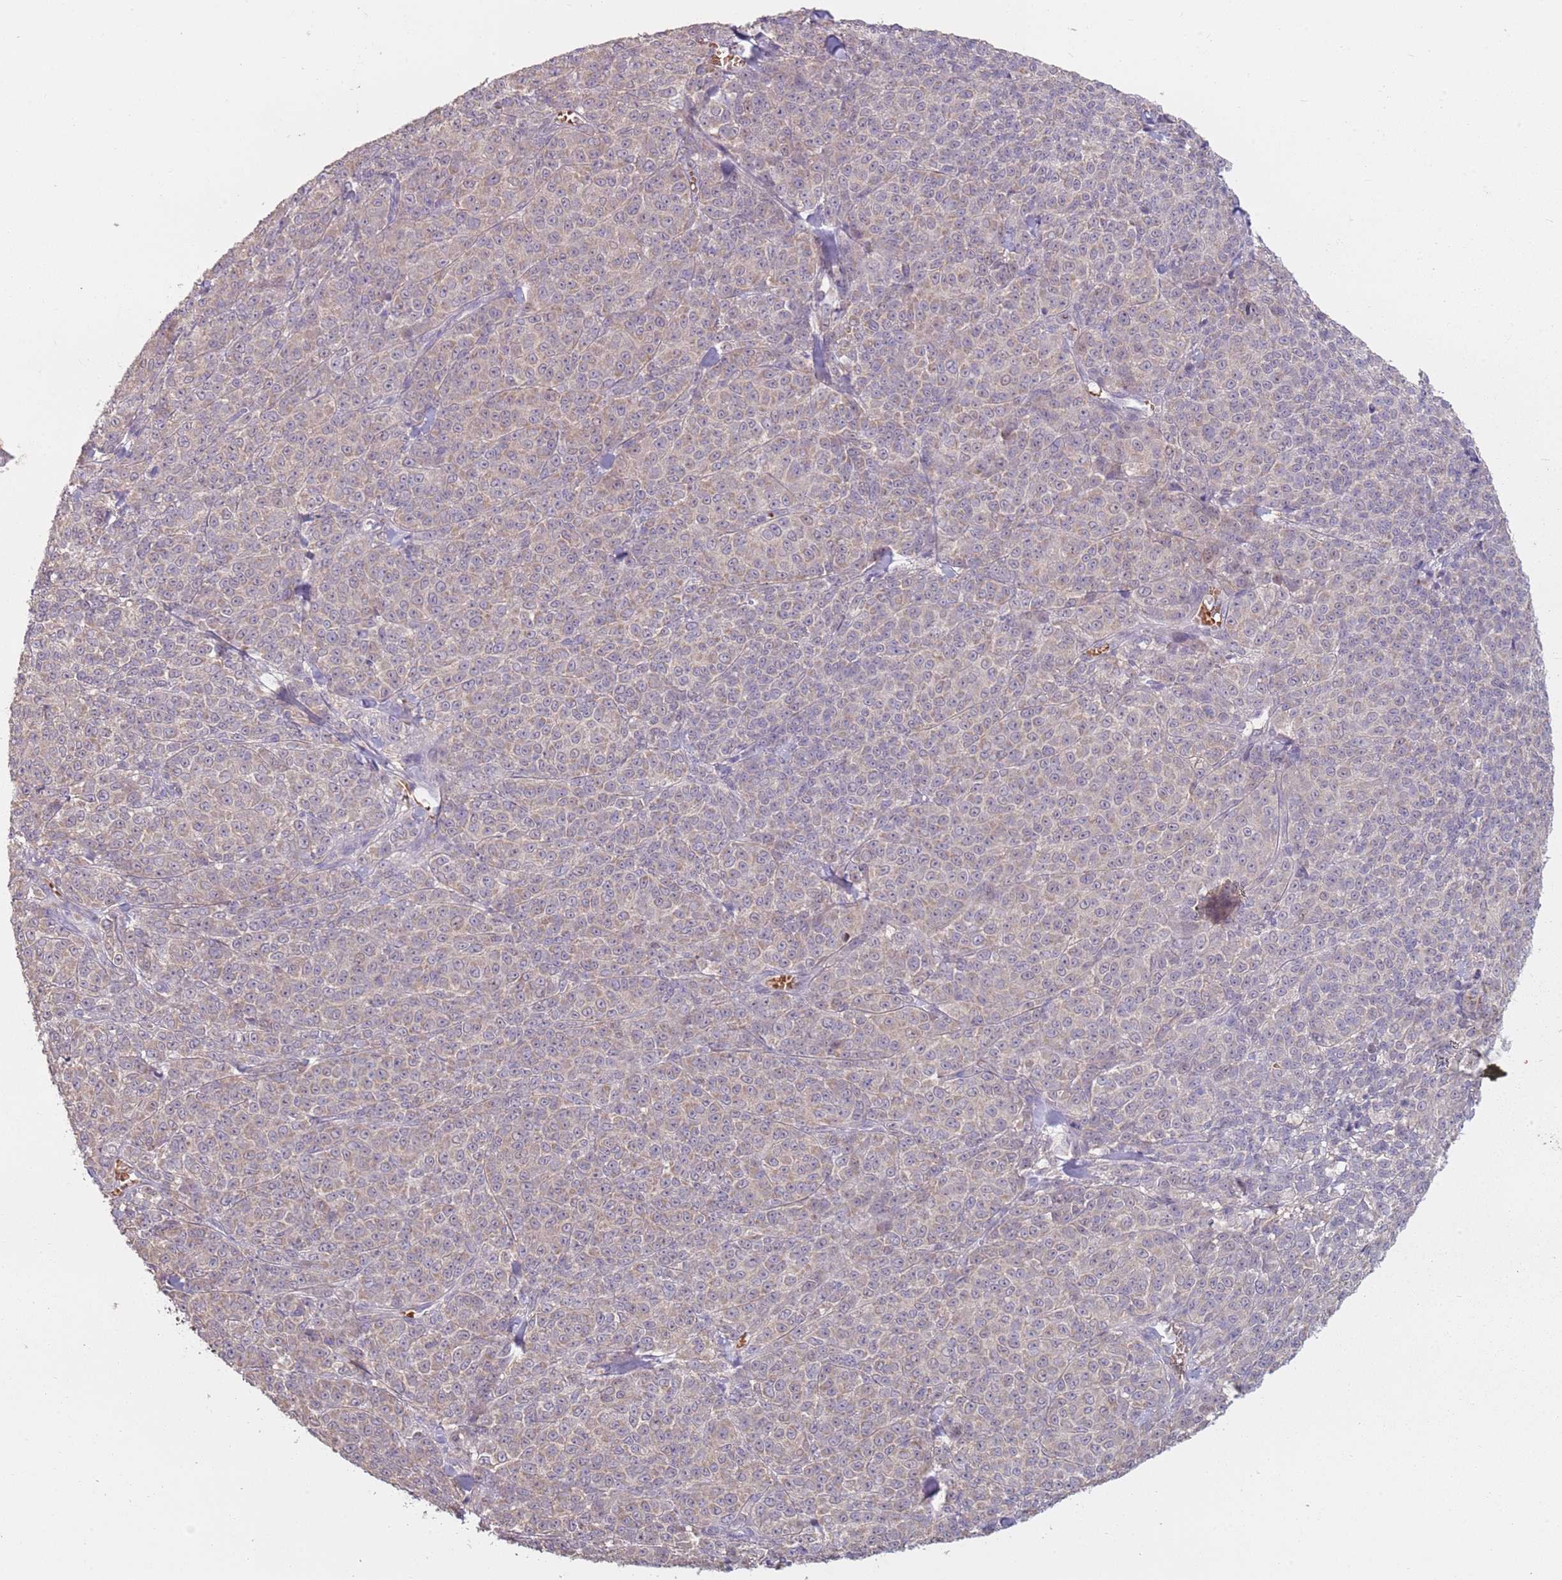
{"staining": {"intensity": "negative", "quantity": "none", "location": "none"}, "tissue": "melanoma", "cell_type": "Tumor cells", "image_type": "cancer", "snomed": [{"axis": "morphology", "description": "Normal tissue, NOS"}, {"axis": "morphology", "description": "Malignant melanoma, NOS"}, {"axis": "topography", "description": "Skin"}], "caption": "DAB immunohistochemical staining of human melanoma displays no significant expression in tumor cells.", "gene": "TEKT4", "patient": {"sex": "female", "age": 34}}